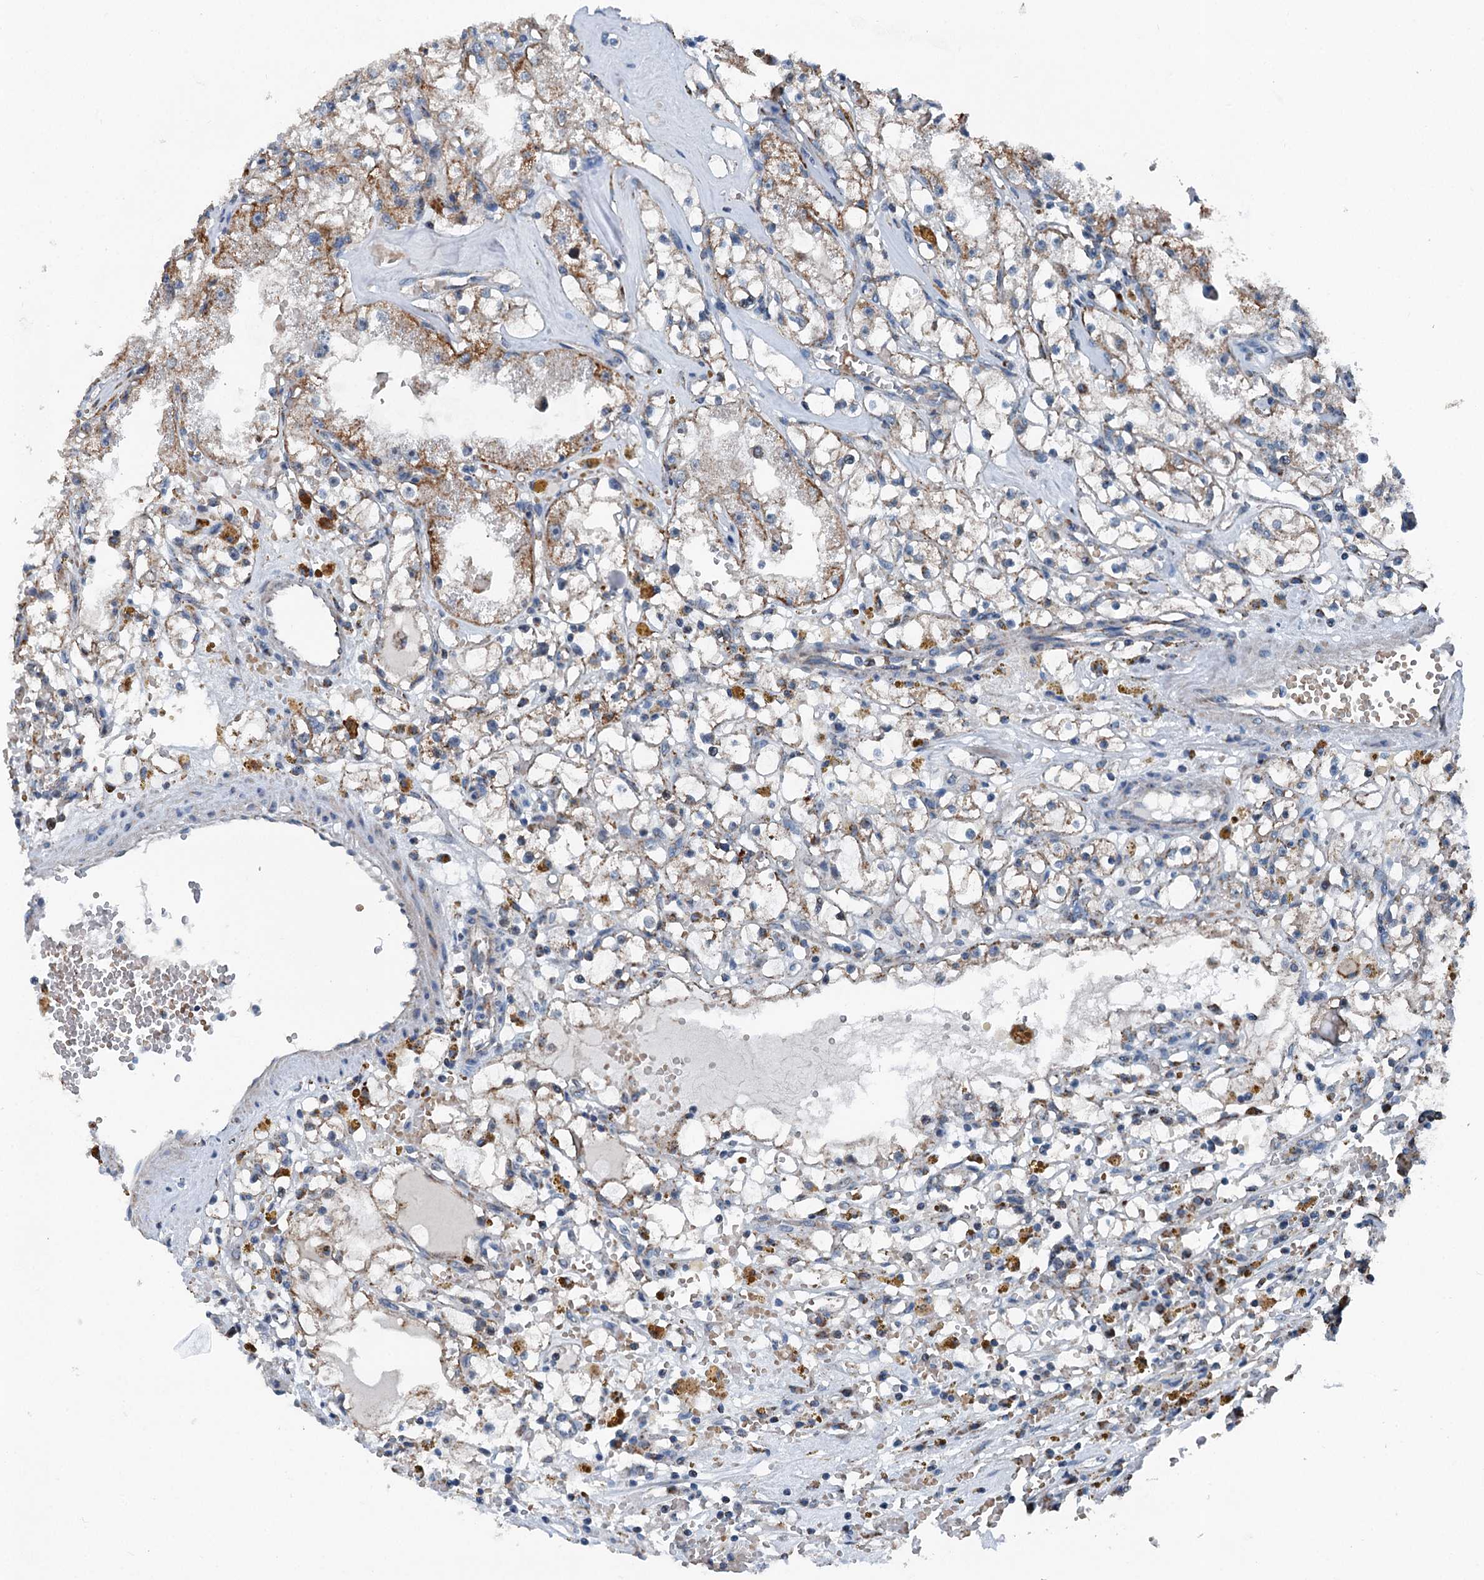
{"staining": {"intensity": "moderate", "quantity": "25%-75%", "location": "cytoplasmic/membranous"}, "tissue": "renal cancer", "cell_type": "Tumor cells", "image_type": "cancer", "snomed": [{"axis": "morphology", "description": "Adenocarcinoma, NOS"}, {"axis": "topography", "description": "Kidney"}], "caption": "Adenocarcinoma (renal) stained with IHC shows moderate cytoplasmic/membranous staining in approximately 25%-75% of tumor cells.", "gene": "TRPT1", "patient": {"sex": "male", "age": 56}}